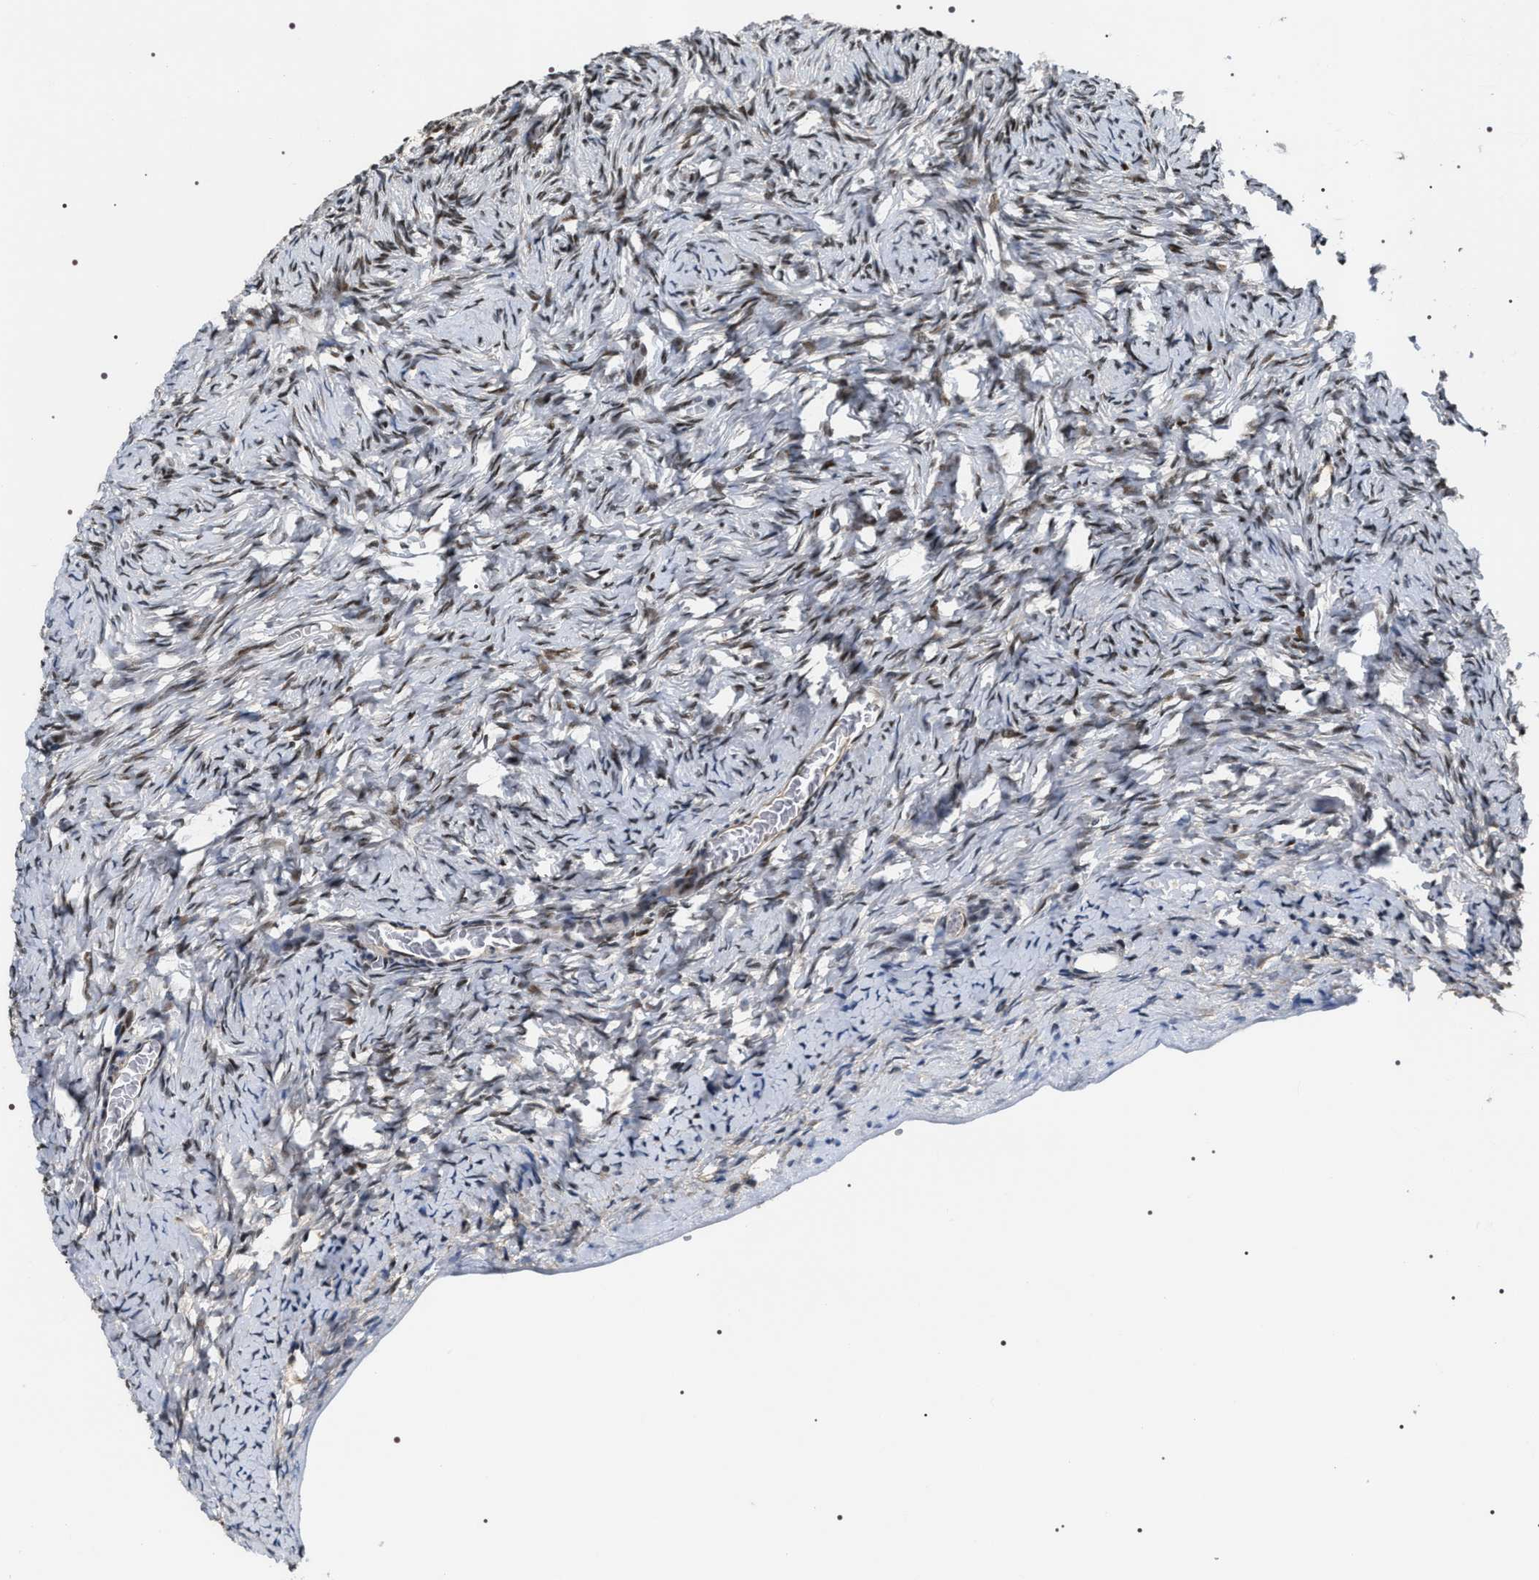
{"staining": {"intensity": "weak", "quantity": "25%-75%", "location": "nuclear"}, "tissue": "ovary", "cell_type": "Ovarian stroma cells", "image_type": "normal", "snomed": [{"axis": "morphology", "description": "Normal tissue, NOS"}, {"axis": "topography", "description": "Ovary"}], "caption": "IHC image of benign human ovary stained for a protein (brown), which shows low levels of weak nuclear positivity in about 25%-75% of ovarian stroma cells.", "gene": "C7orf25", "patient": {"sex": "female", "age": 27}}